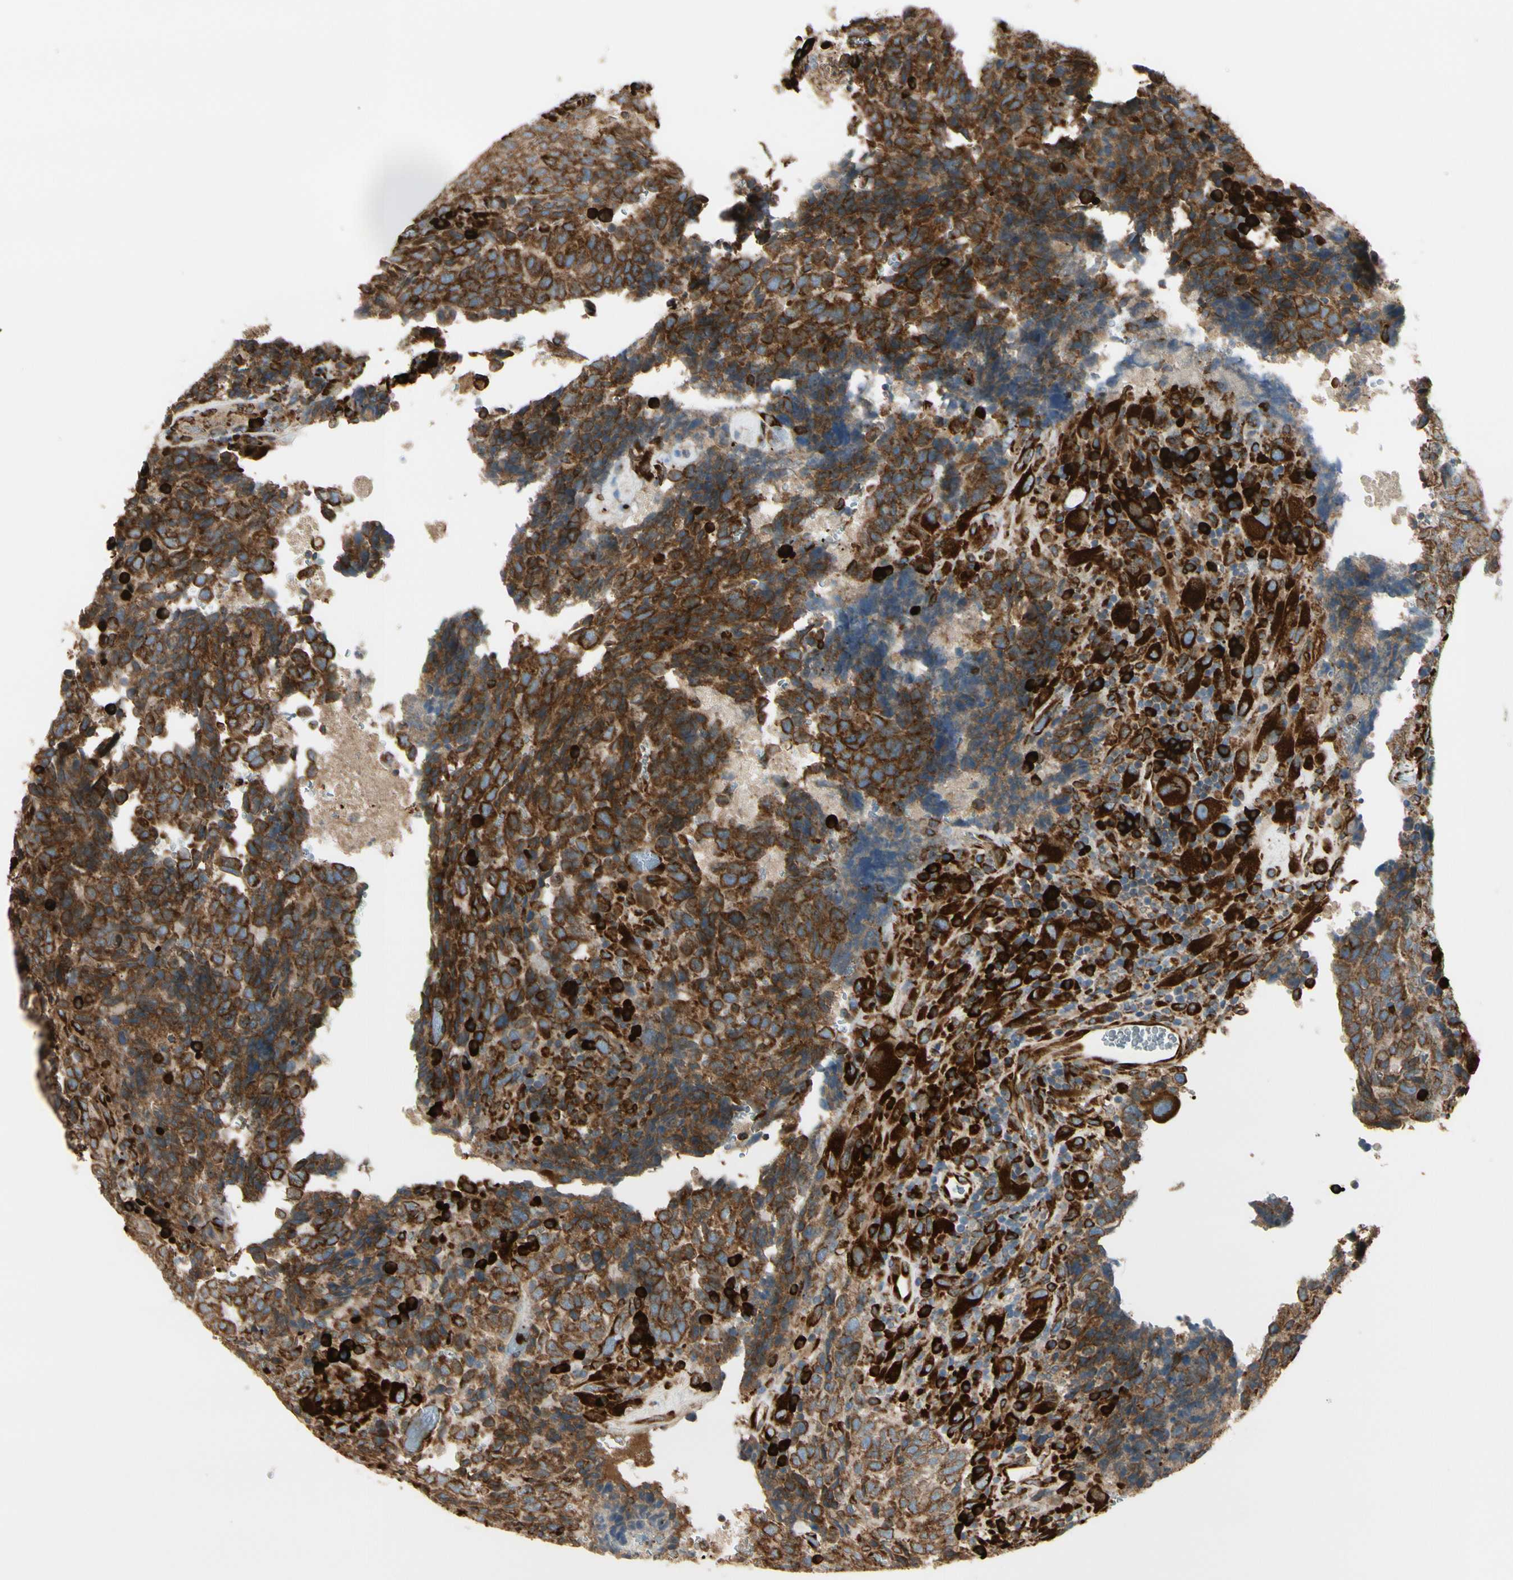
{"staining": {"intensity": "strong", "quantity": ">75%", "location": "cytoplasmic/membranous"}, "tissue": "testis cancer", "cell_type": "Tumor cells", "image_type": "cancer", "snomed": [{"axis": "morphology", "description": "Necrosis, NOS"}, {"axis": "morphology", "description": "Carcinoma, Embryonal, NOS"}, {"axis": "topography", "description": "Testis"}], "caption": "The image displays staining of testis cancer (embryonal carcinoma), revealing strong cytoplasmic/membranous protein expression (brown color) within tumor cells.", "gene": "RRBP1", "patient": {"sex": "male", "age": 19}}